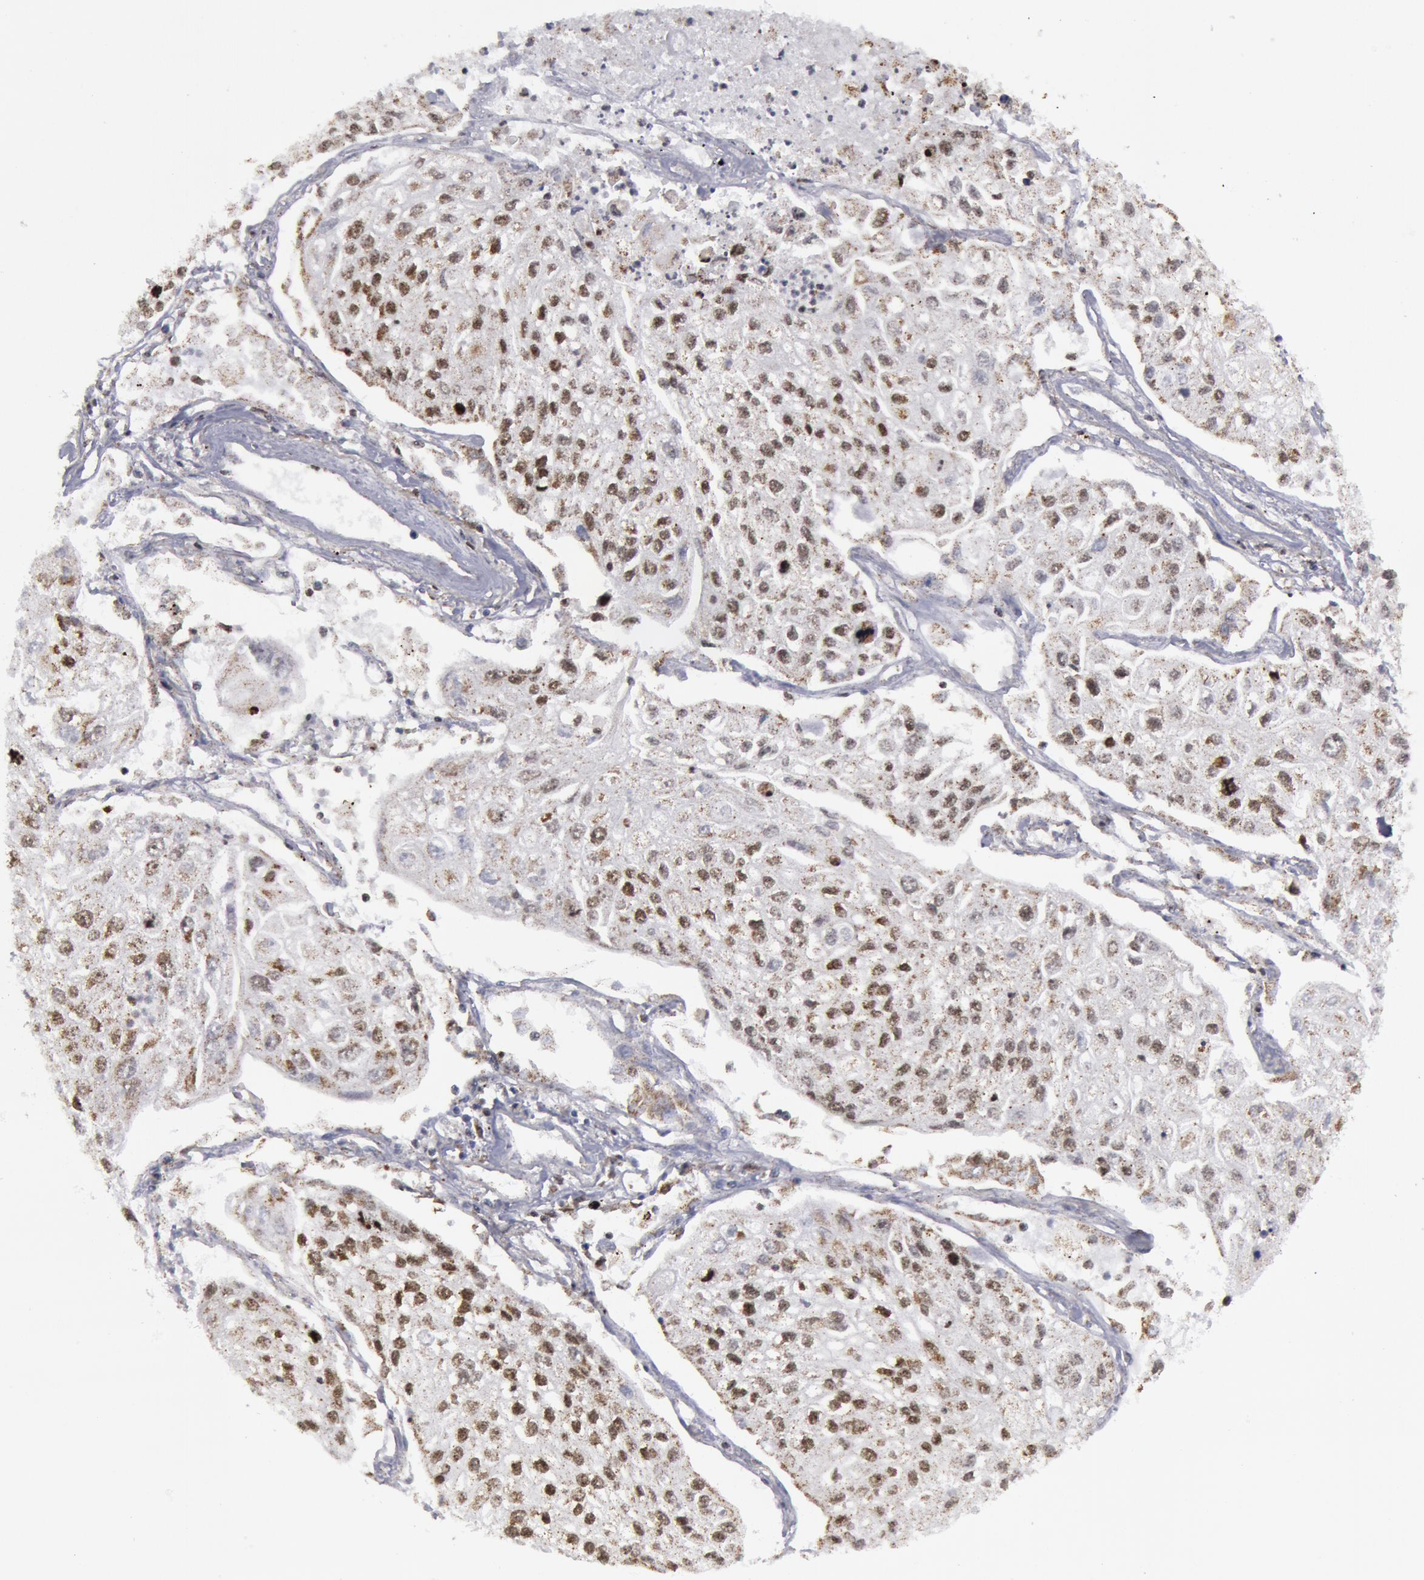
{"staining": {"intensity": "weak", "quantity": "25%-75%", "location": "nuclear"}, "tissue": "lung cancer", "cell_type": "Tumor cells", "image_type": "cancer", "snomed": [{"axis": "morphology", "description": "Squamous cell carcinoma, NOS"}, {"axis": "topography", "description": "Lung"}], "caption": "Immunohistochemistry histopathology image of neoplastic tissue: lung cancer (squamous cell carcinoma) stained using immunohistochemistry displays low levels of weak protein expression localized specifically in the nuclear of tumor cells, appearing as a nuclear brown color.", "gene": "ERBB2", "patient": {"sex": "male", "age": 75}}